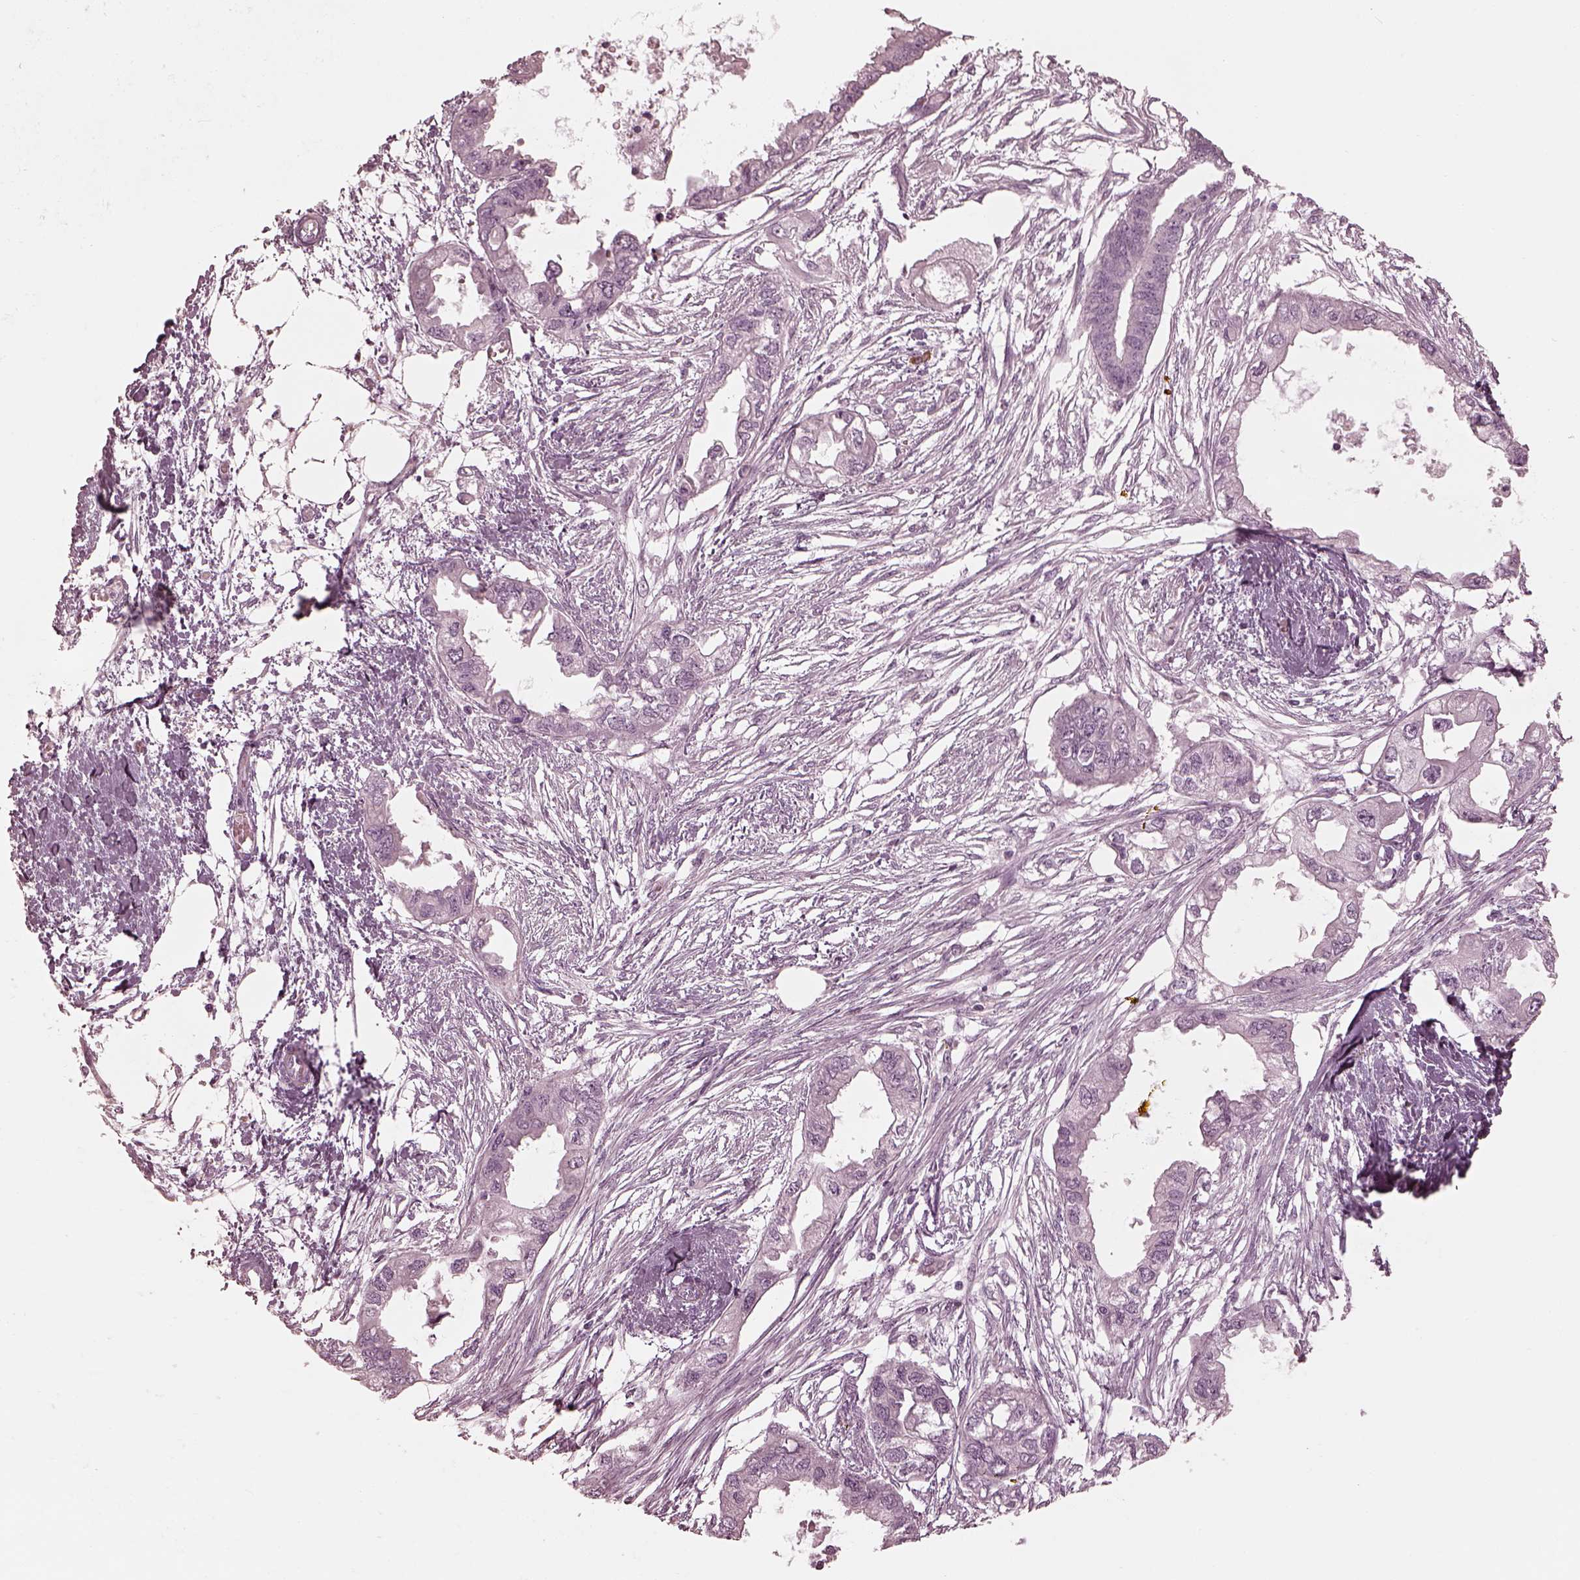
{"staining": {"intensity": "negative", "quantity": "none", "location": "none"}, "tissue": "endometrial cancer", "cell_type": "Tumor cells", "image_type": "cancer", "snomed": [{"axis": "morphology", "description": "Adenocarcinoma, NOS"}, {"axis": "morphology", "description": "Adenocarcinoma, metastatic, NOS"}, {"axis": "topography", "description": "Adipose tissue"}, {"axis": "topography", "description": "Endometrium"}], "caption": "An immunohistochemistry histopathology image of endometrial cancer is shown. There is no staining in tumor cells of endometrial cancer.", "gene": "SAXO2", "patient": {"sex": "female", "age": 67}}